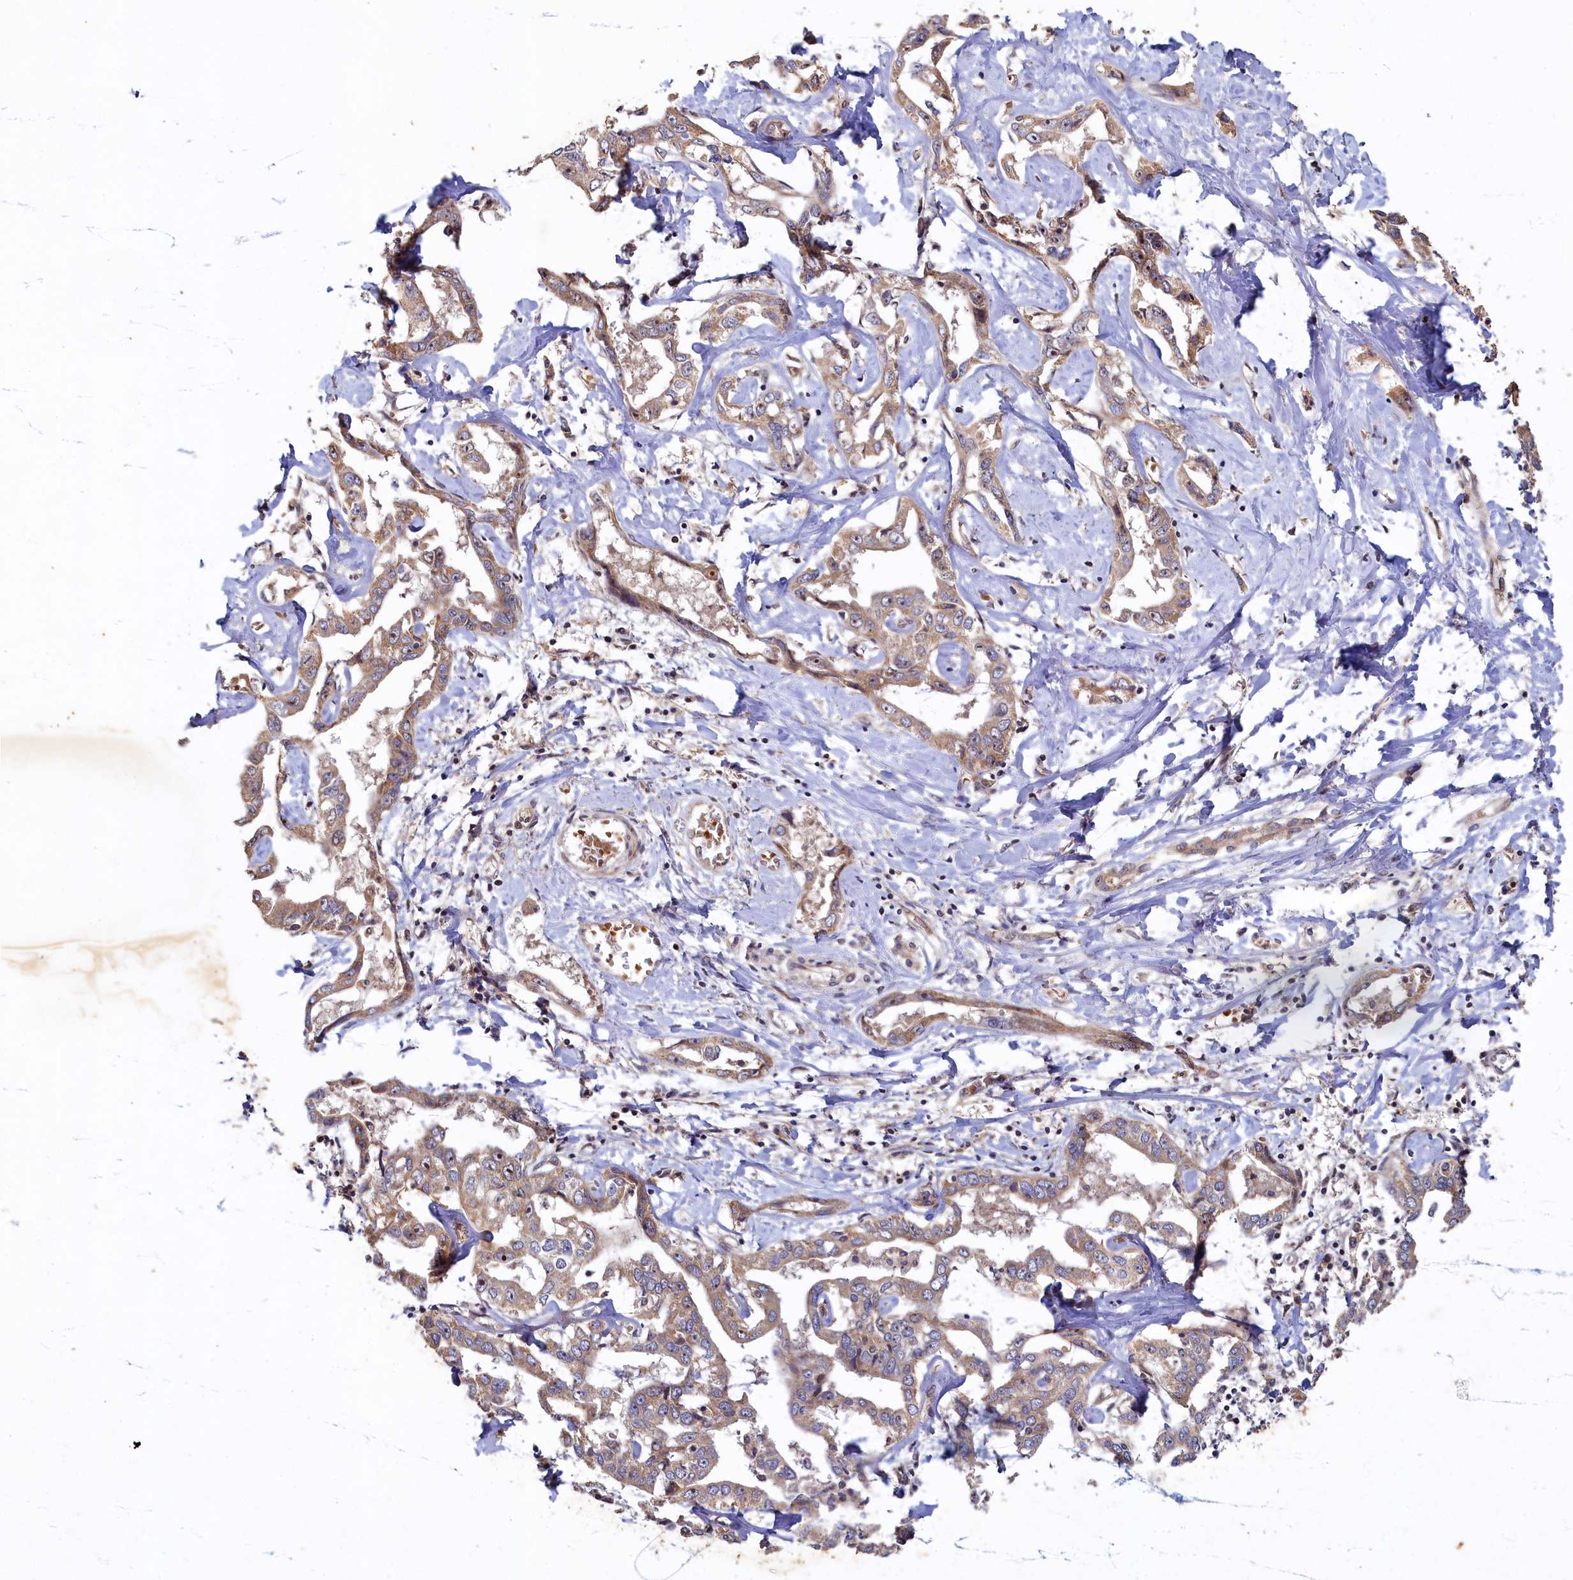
{"staining": {"intensity": "weak", "quantity": ">75%", "location": "cytoplasmic/membranous"}, "tissue": "liver cancer", "cell_type": "Tumor cells", "image_type": "cancer", "snomed": [{"axis": "morphology", "description": "Cholangiocarcinoma"}, {"axis": "topography", "description": "Liver"}], "caption": "Liver cholangiocarcinoma stained for a protein exhibits weak cytoplasmic/membranous positivity in tumor cells. (DAB = brown stain, brightfield microscopy at high magnification).", "gene": "CEP20", "patient": {"sex": "male", "age": 59}}